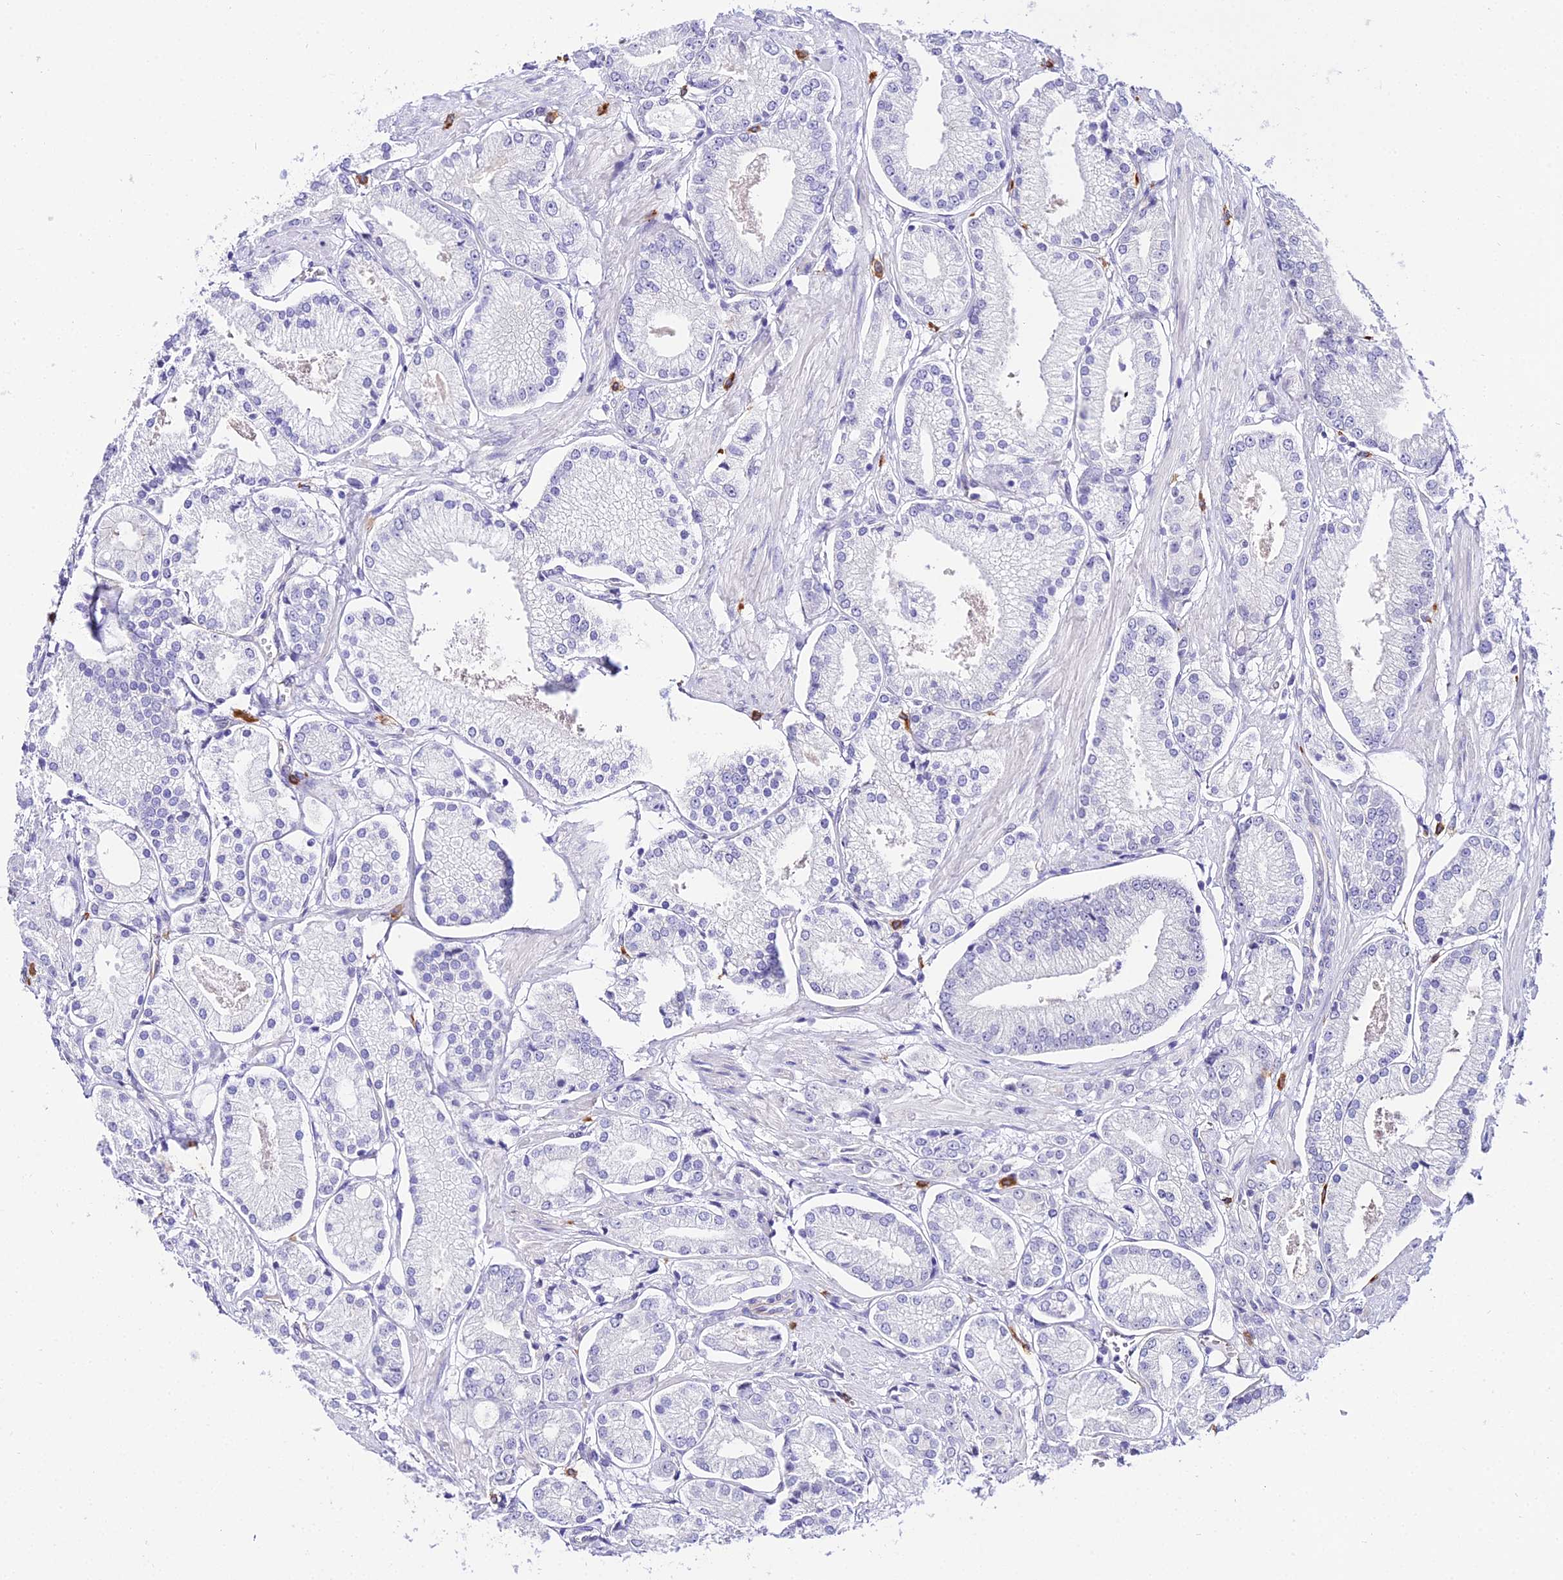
{"staining": {"intensity": "negative", "quantity": "none", "location": "none"}, "tissue": "prostate cancer", "cell_type": "Tumor cells", "image_type": "cancer", "snomed": [{"axis": "morphology", "description": "Adenocarcinoma, High grade"}, {"axis": "topography", "description": "Prostate and seminal vesicle, NOS"}], "caption": "The immunohistochemistry image has no significant staining in tumor cells of prostate cancer (high-grade adenocarcinoma) tissue.", "gene": "POLR2I", "patient": {"sex": "male", "age": 64}}